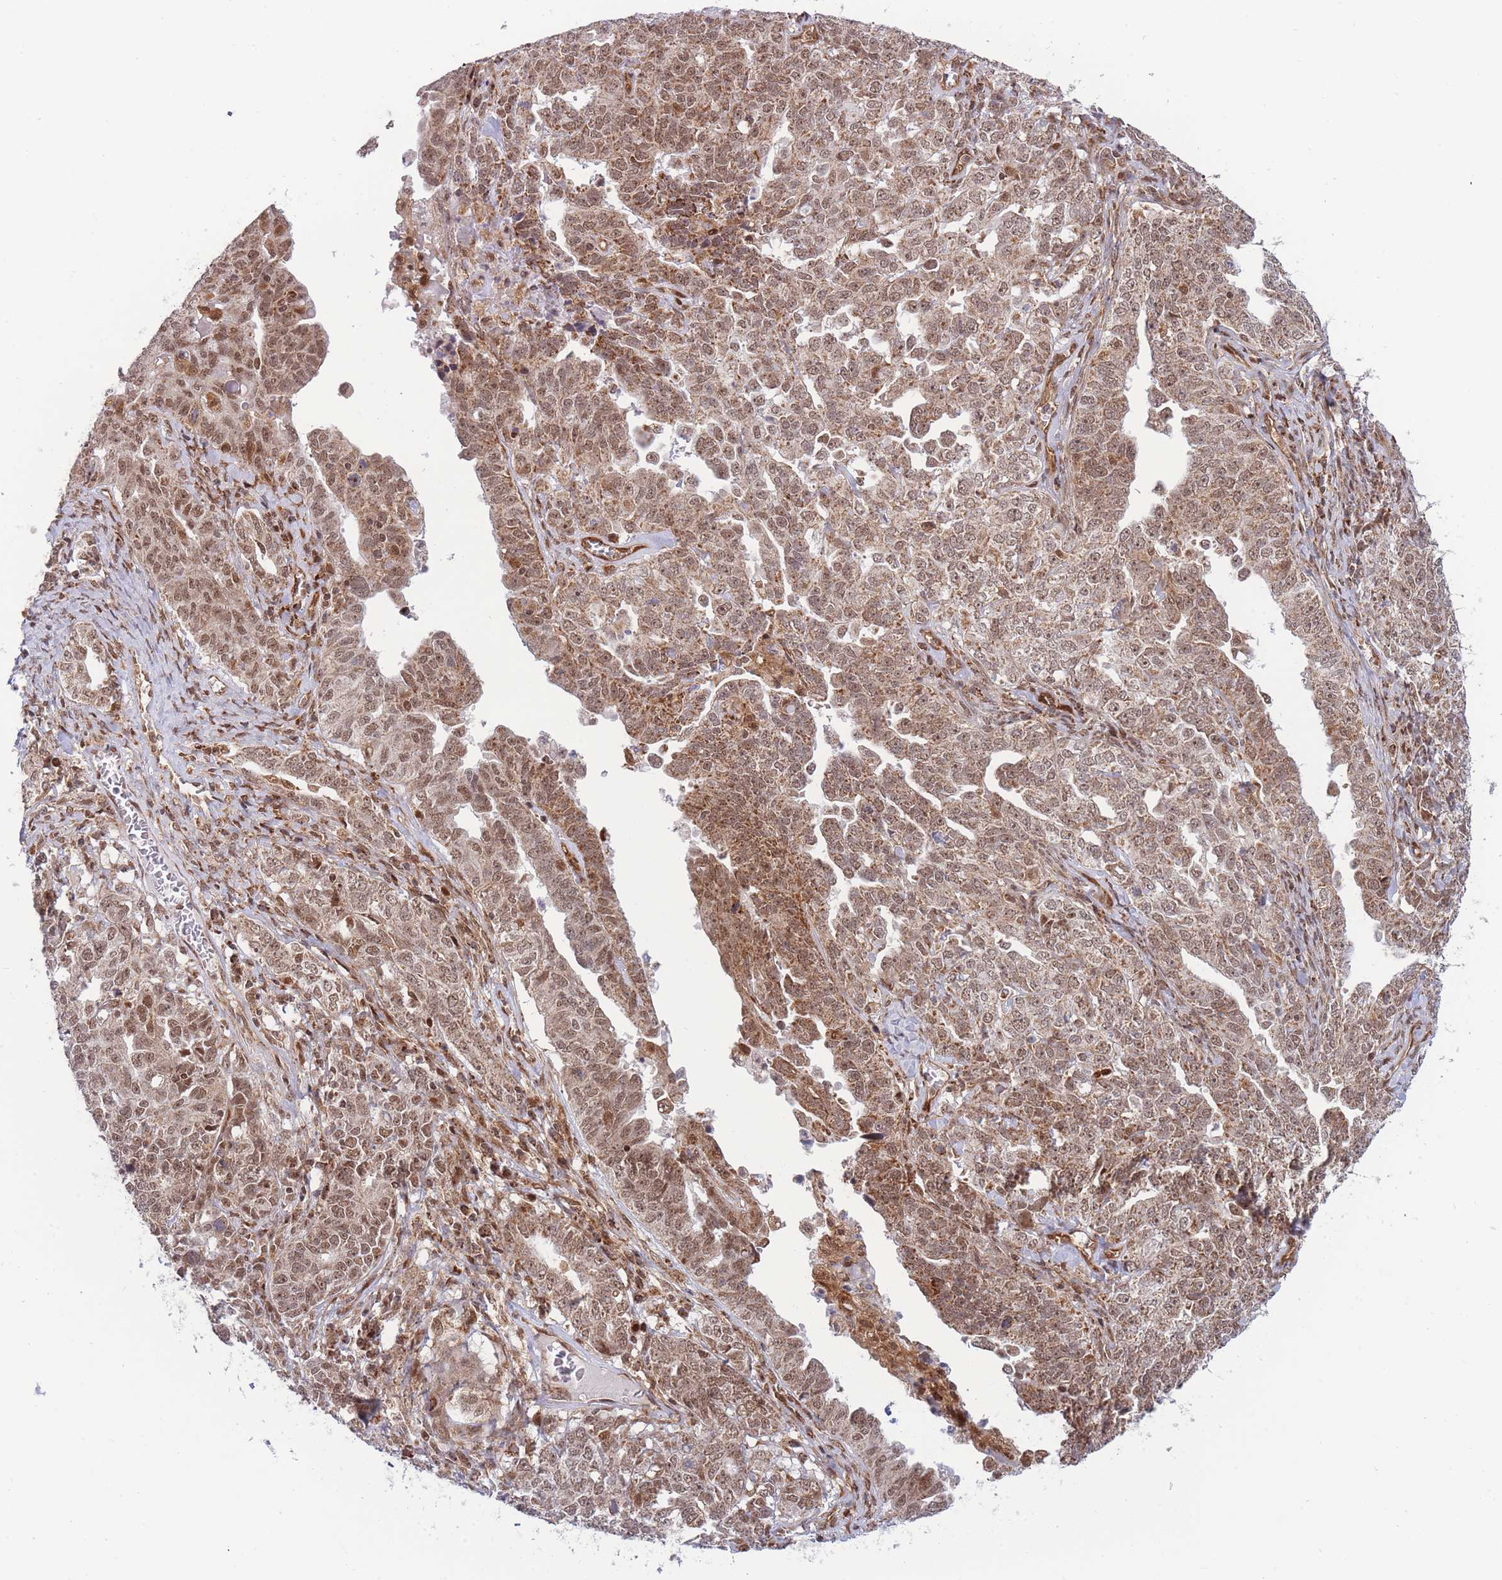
{"staining": {"intensity": "moderate", "quantity": ">75%", "location": "nuclear"}, "tissue": "ovarian cancer", "cell_type": "Tumor cells", "image_type": "cancer", "snomed": [{"axis": "morphology", "description": "Carcinoma, endometroid"}, {"axis": "topography", "description": "Ovary"}], "caption": "Human ovarian cancer (endometroid carcinoma) stained with a brown dye displays moderate nuclear positive staining in approximately >75% of tumor cells.", "gene": "BOD1L1", "patient": {"sex": "female", "age": 62}}